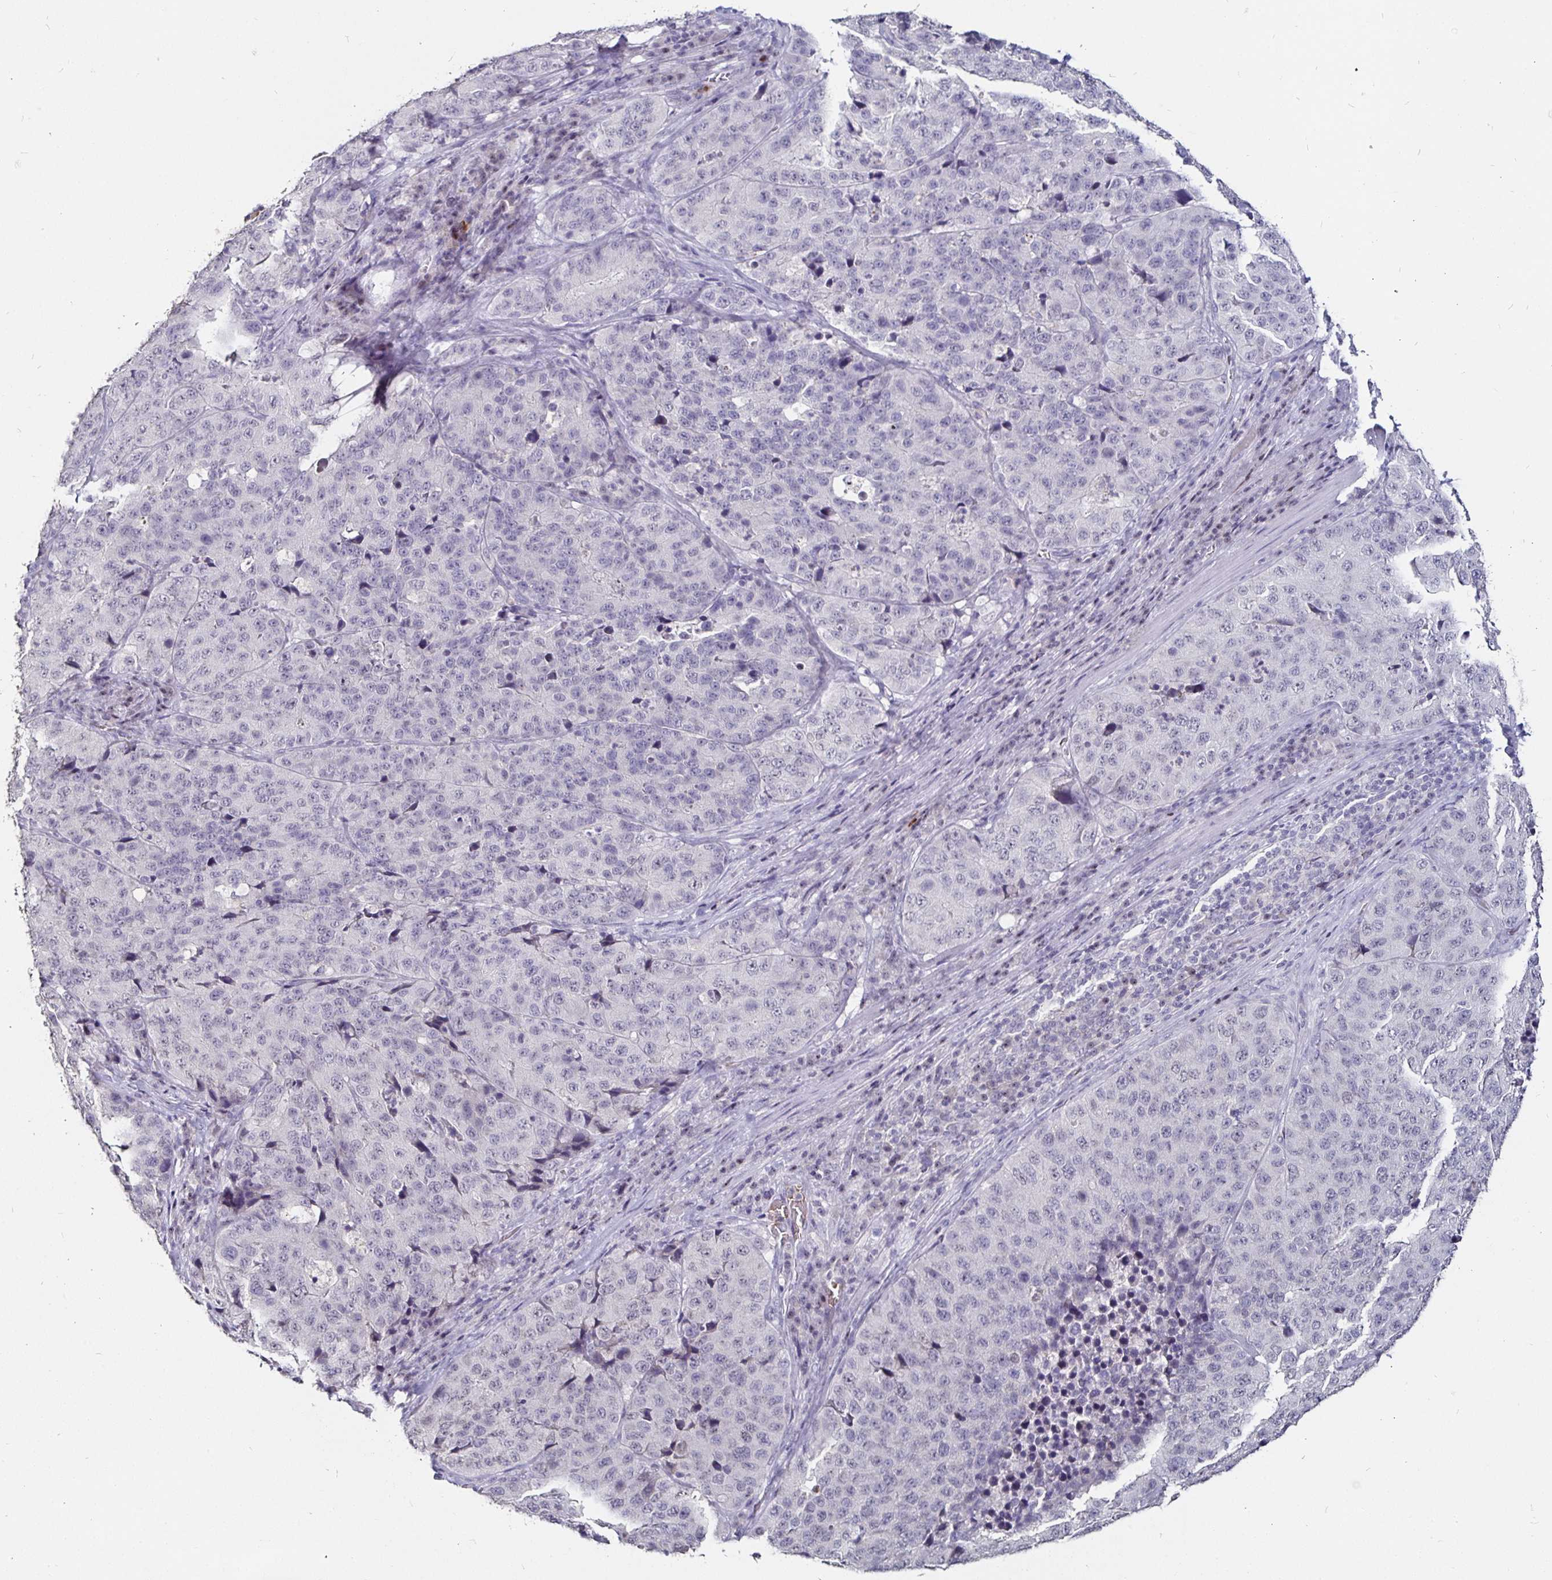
{"staining": {"intensity": "negative", "quantity": "none", "location": "none"}, "tissue": "stomach cancer", "cell_type": "Tumor cells", "image_type": "cancer", "snomed": [{"axis": "morphology", "description": "Adenocarcinoma, NOS"}, {"axis": "topography", "description": "Stomach"}], "caption": "Immunohistochemical staining of stomach adenocarcinoma shows no significant expression in tumor cells. (DAB immunohistochemistry, high magnification).", "gene": "FAIM2", "patient": {"sex": "male", "age": 71}}